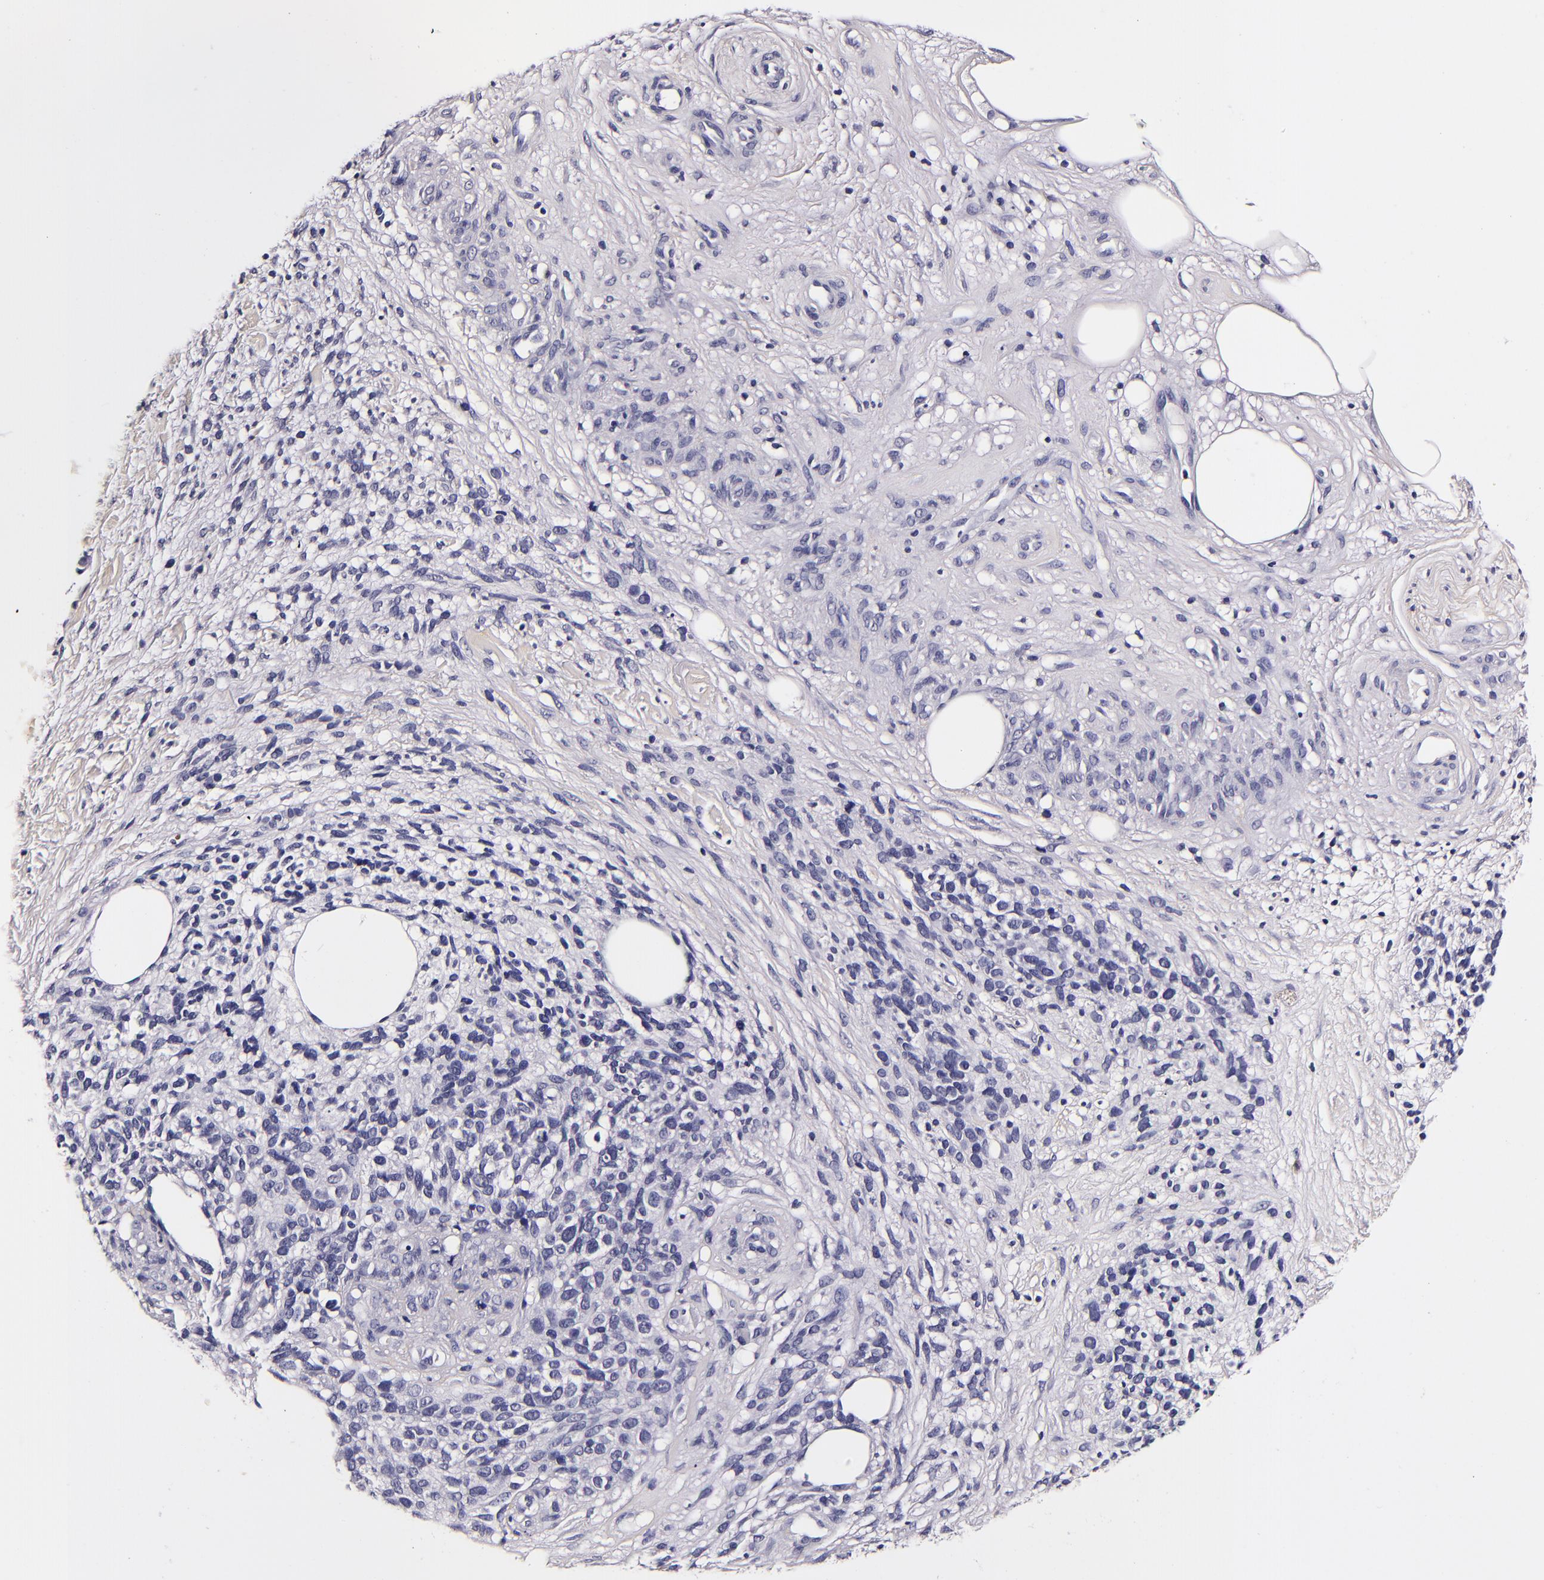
{"staining": {"intensity": "negative", "quantity": "none", "location": "none"}, "tissue": "melanoma", "cell_type": "Tumor cells", "image_type": "cancer", "snomed": [{"axis": "morphology", "description": "Malignant melanoma, NOS"}, {"axis": "topography", "description": "Skin"}], "caption": "Tumor cells show no significant staining in malignant melanoma.", "gene": "FBN1", "patient": {"sex": "female", "age": 85}}